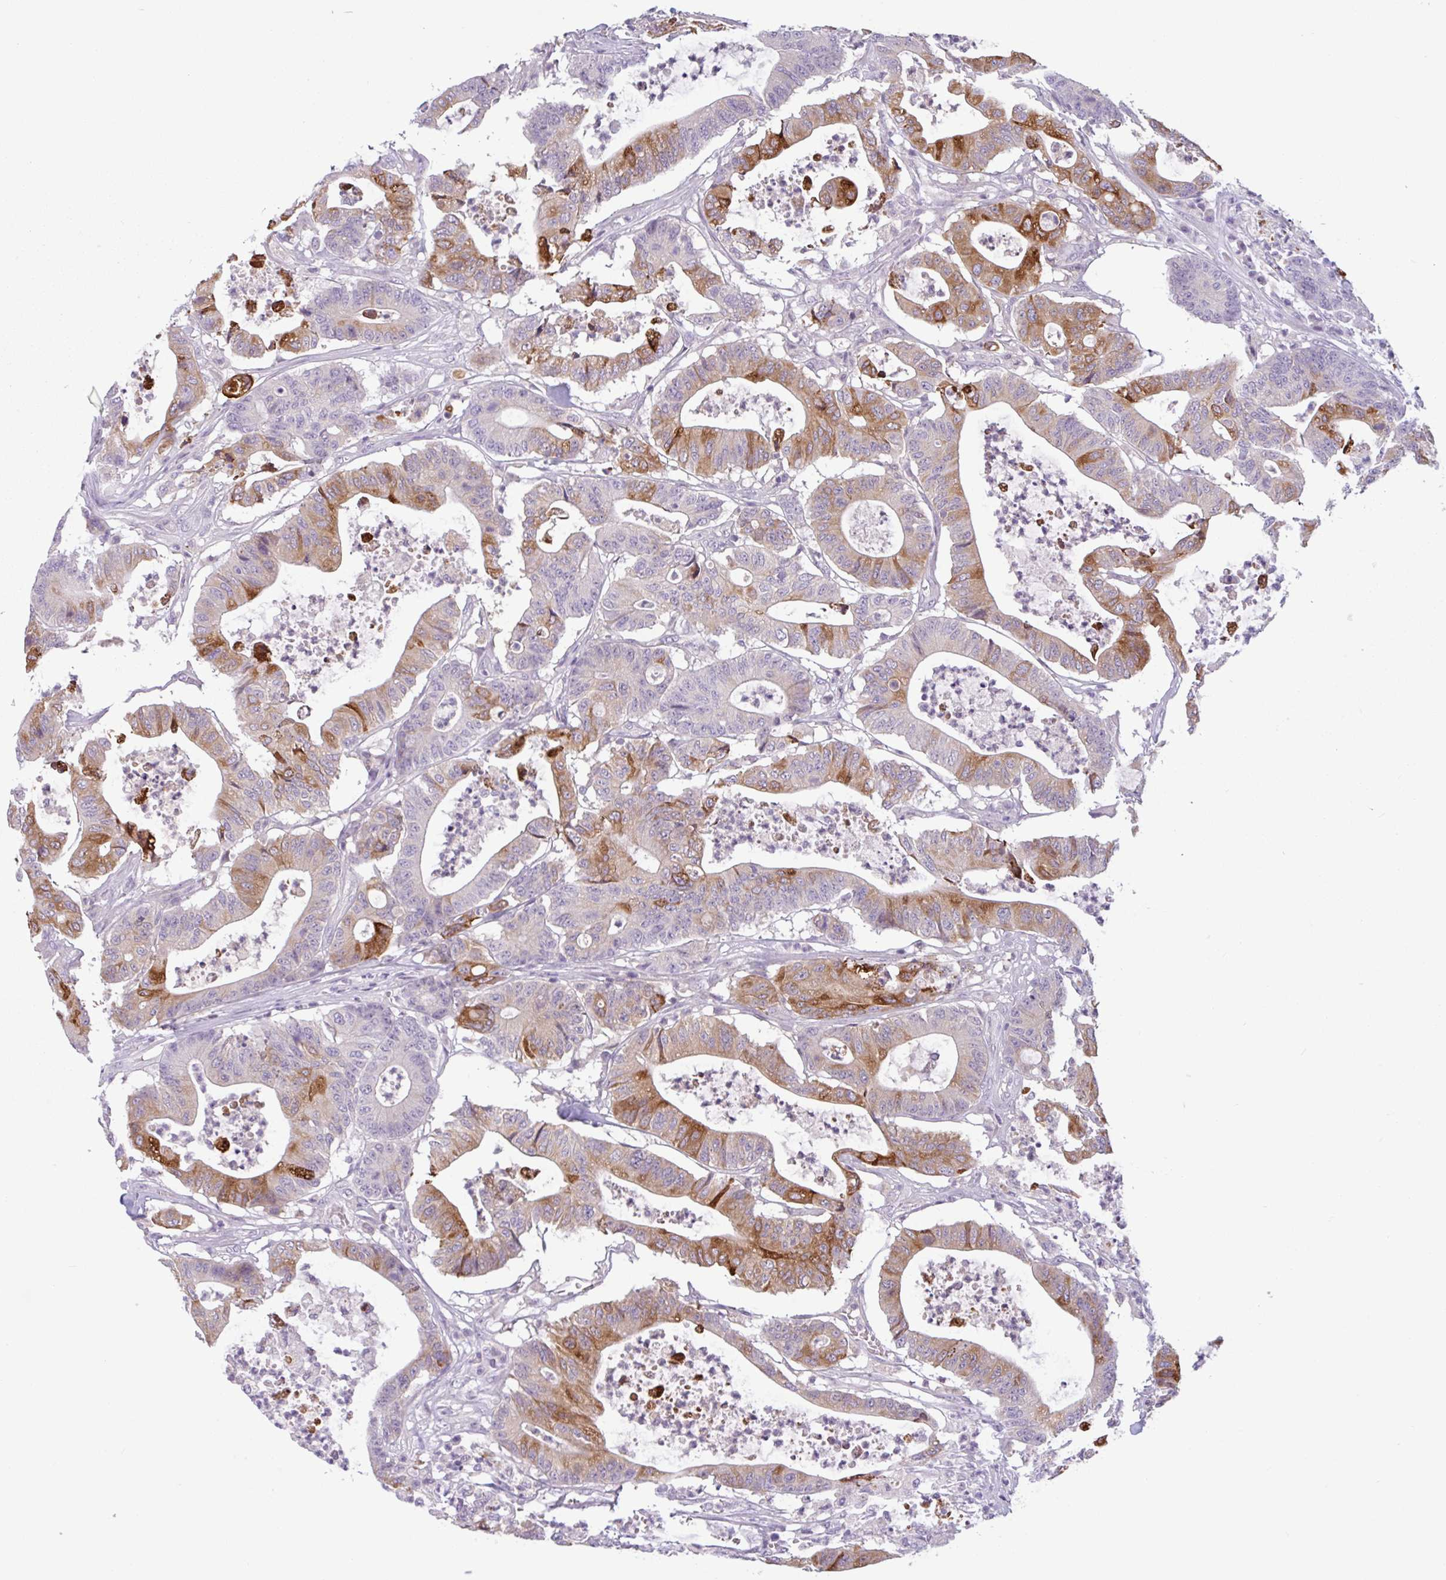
{"staining": {"intensity": "moderate", "quantity": "25%-75%", "location": "cytoplasmic/membranous"}, "tissue": "colorectal cancer", "cell_type": "Tumor cells", "image_type": "cancer", "snomed": [{"axis": "morphology", "description": "Adenocarcinoma, NOS"}, {"axis": "topography", "description": "Colon"}], "caption": "Protein staining exhibits moderate cytoplasmic/membranous staining in about 25%-75% of tumor cells in colorectal cancer (adenocarcinoma).", "gene": "CTSE", "patient": {"sex": "female", "age": 84}}